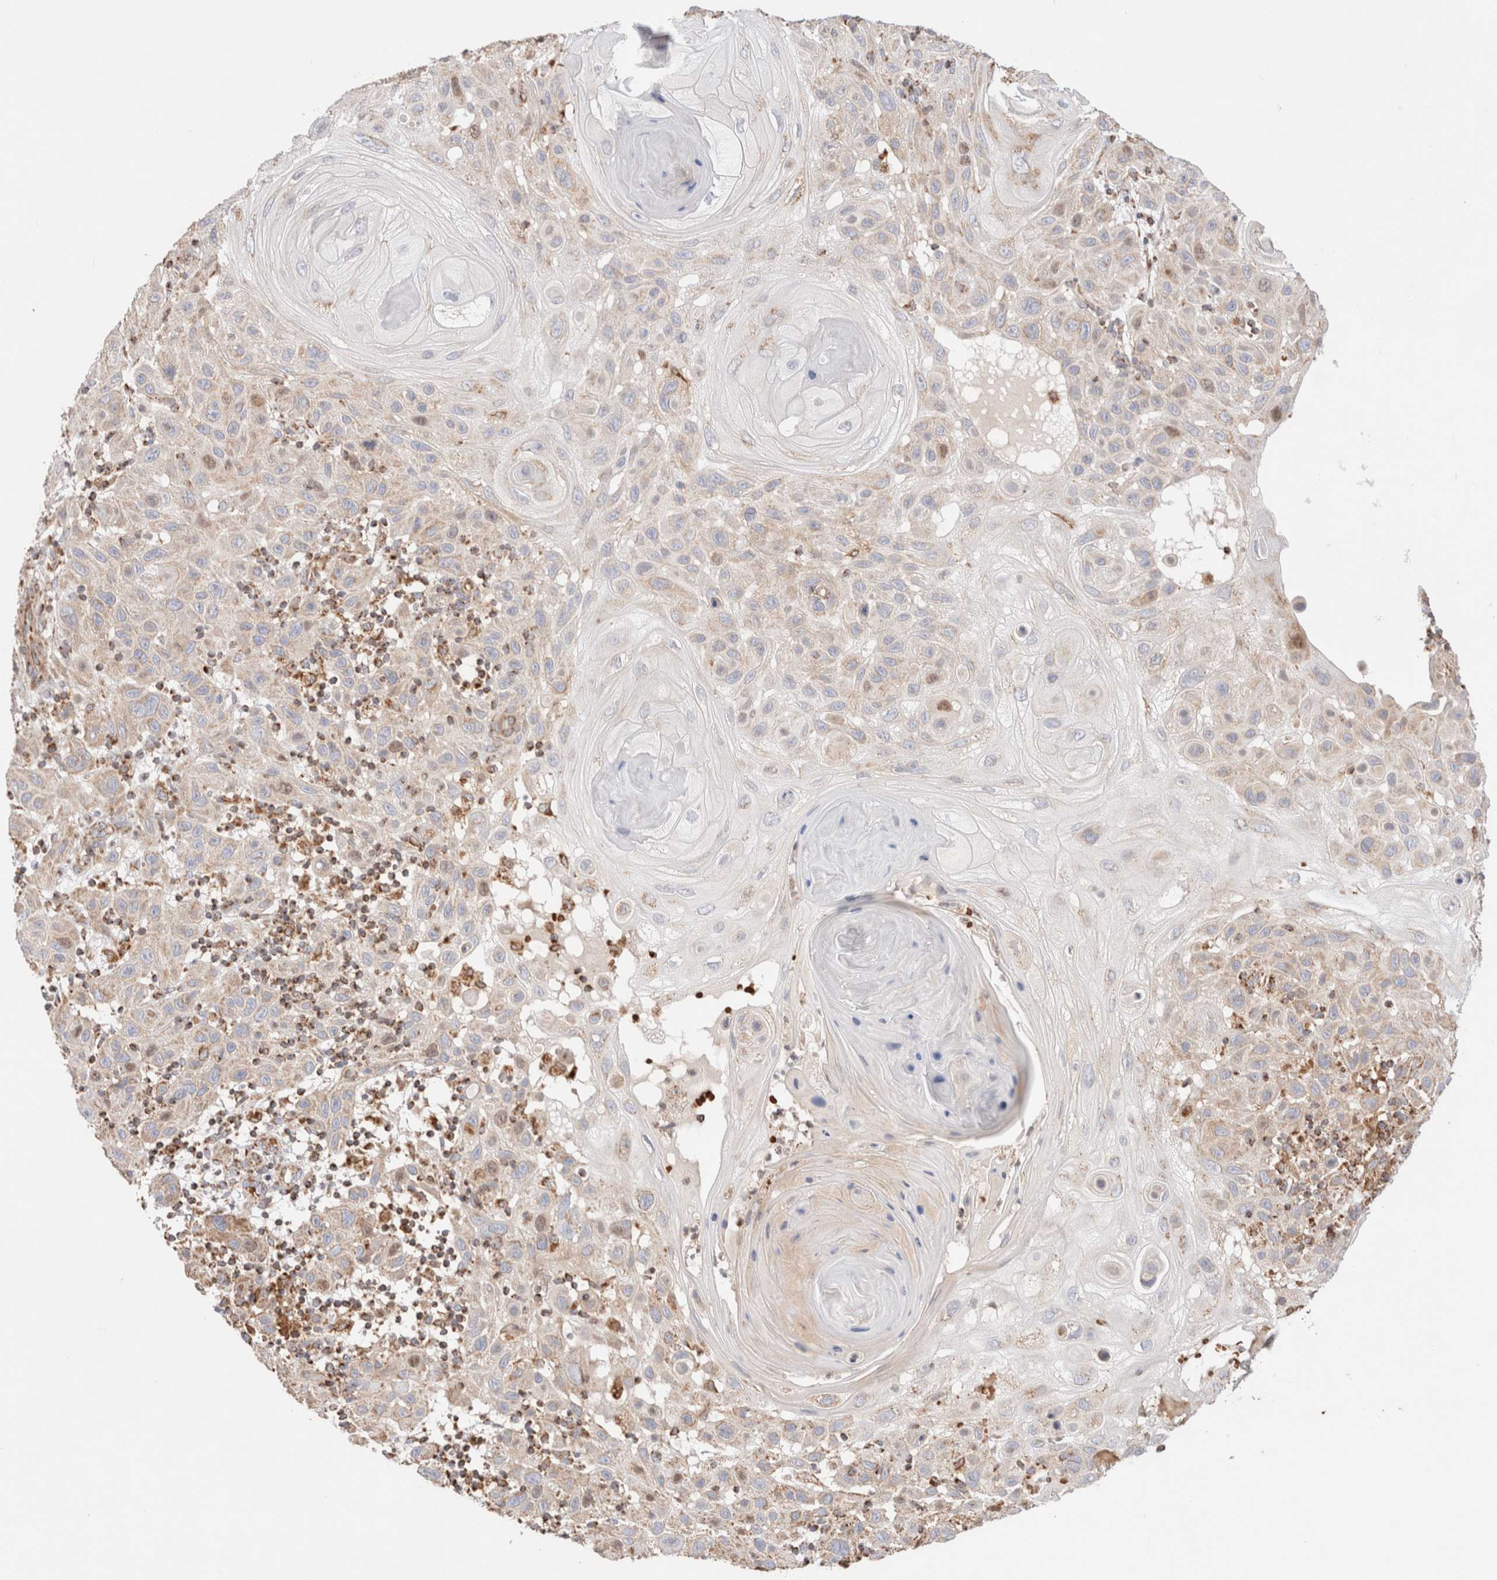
{"staining": {"intensity": "negative", "quantity": "none", "location": "none"}, "tissue": "skin cancer", "cell_type": "Tumor cells", "image_type": "cancer", "snomed": [{"axis": "morphology", "description": "Normal tissue, NOS"}, {"axis": "morphology", "description": "Squamous cell carcinoma, NOS"}, {"axis": "topography", "description": "Skin"}], "caption": "Immunohistochemistry (IHC) micrograph of skin squamous cell carcinoma stained for a protein (brown), which demonstrates no positivity in tumor cells.", "gene": "TMPPE", "patient": {"sex": "female", "age": 96}}